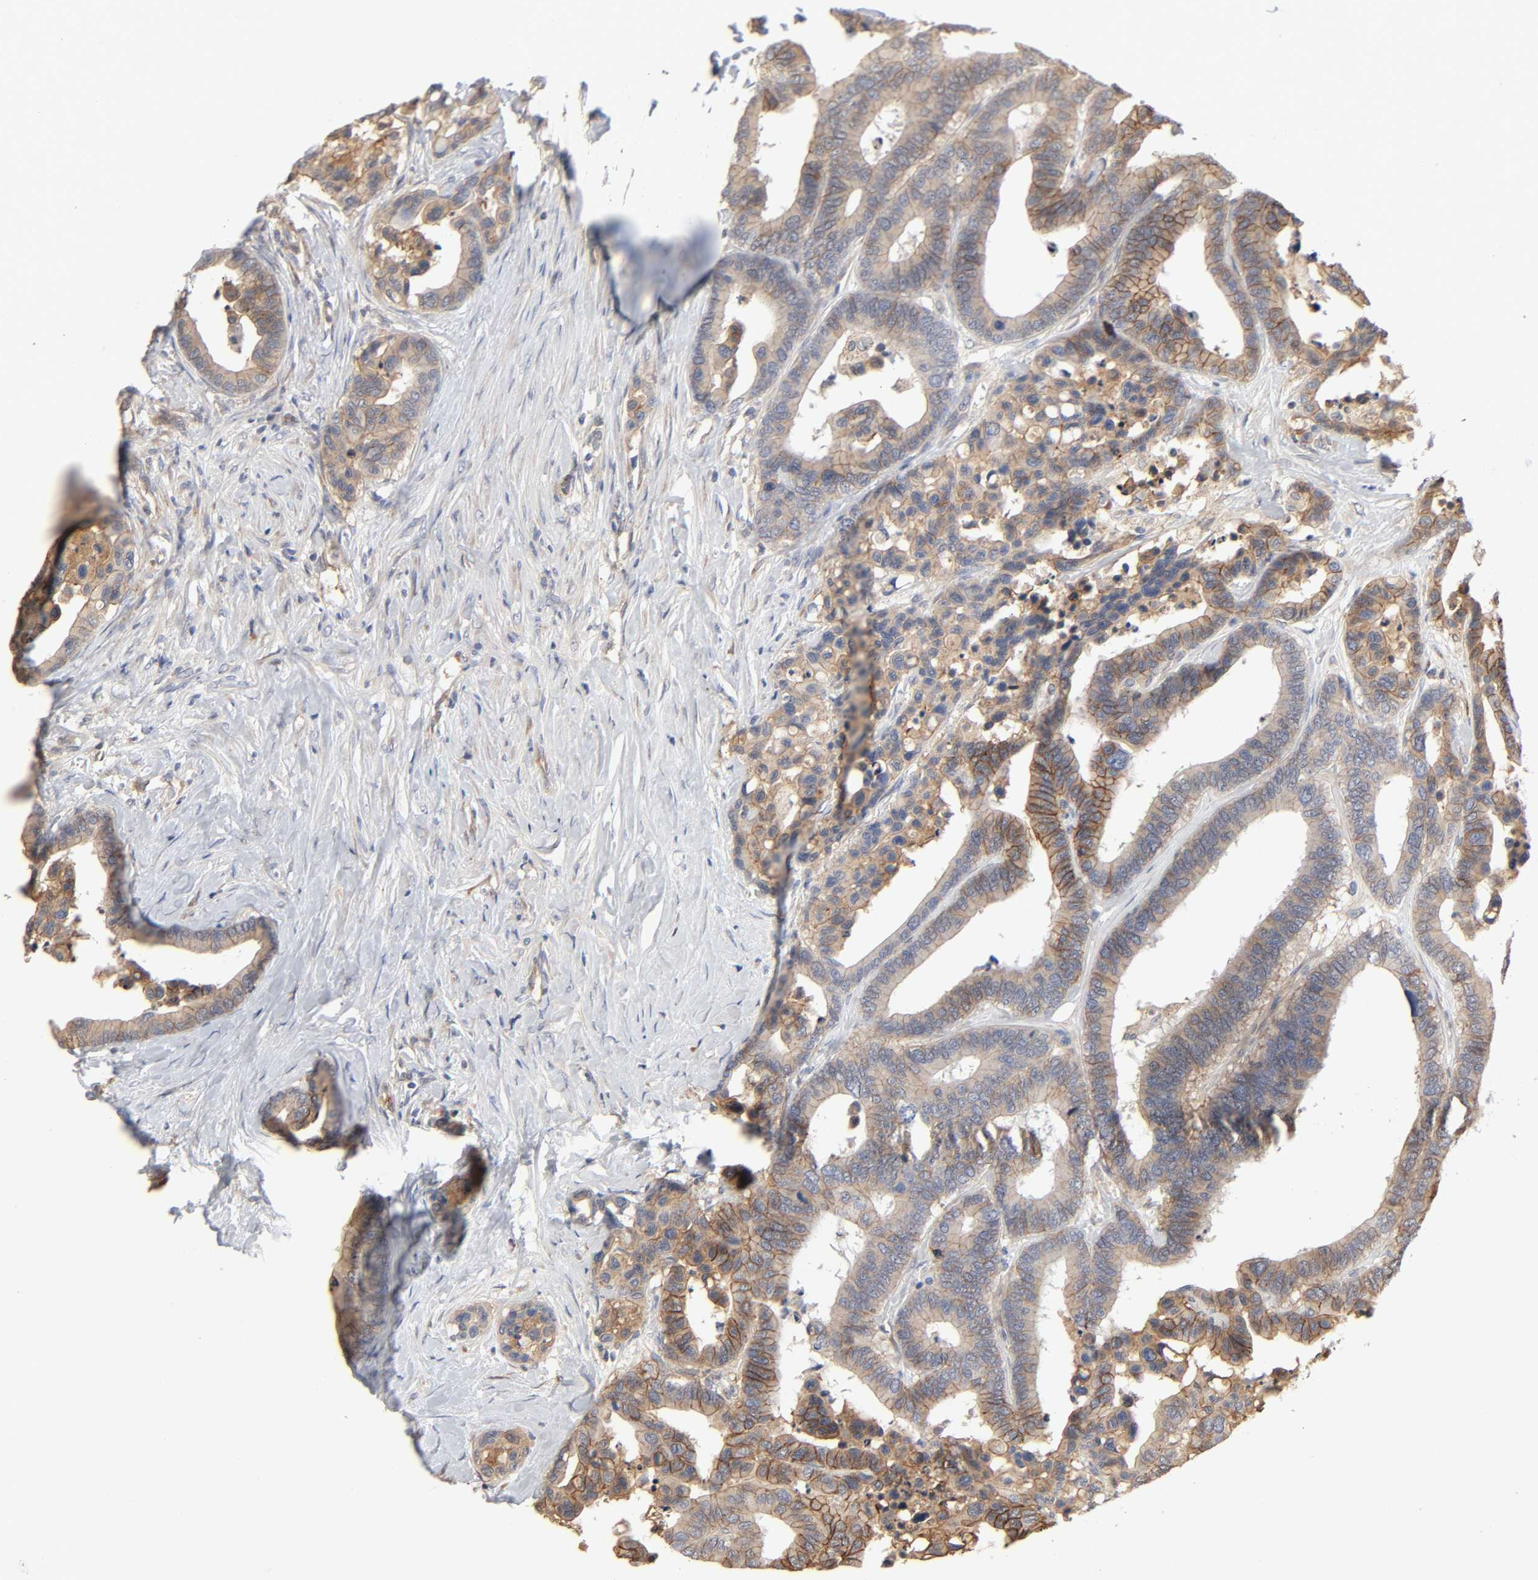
{"staining": {"intensity": "moderate", "quantity": ">75%", "location": "cytoplasmic/membranous"}, "tissue": "colorectal cancer", "cell_type": "Tumor cells", "image_type": "cancer", "snomed": [{"axis": "morphology", "description": "Adenocarcinoma, NOS"}, {"axis": "topography", "description": "Colon"}], "caption": "Moderate cytoplasmic/membranous protein positivity is appreciated in about >75% of tumor cells in adenocarcinoma (colorectal).", "gene": "NDRG2", "patient": {"sex": "male", "age": 82}}